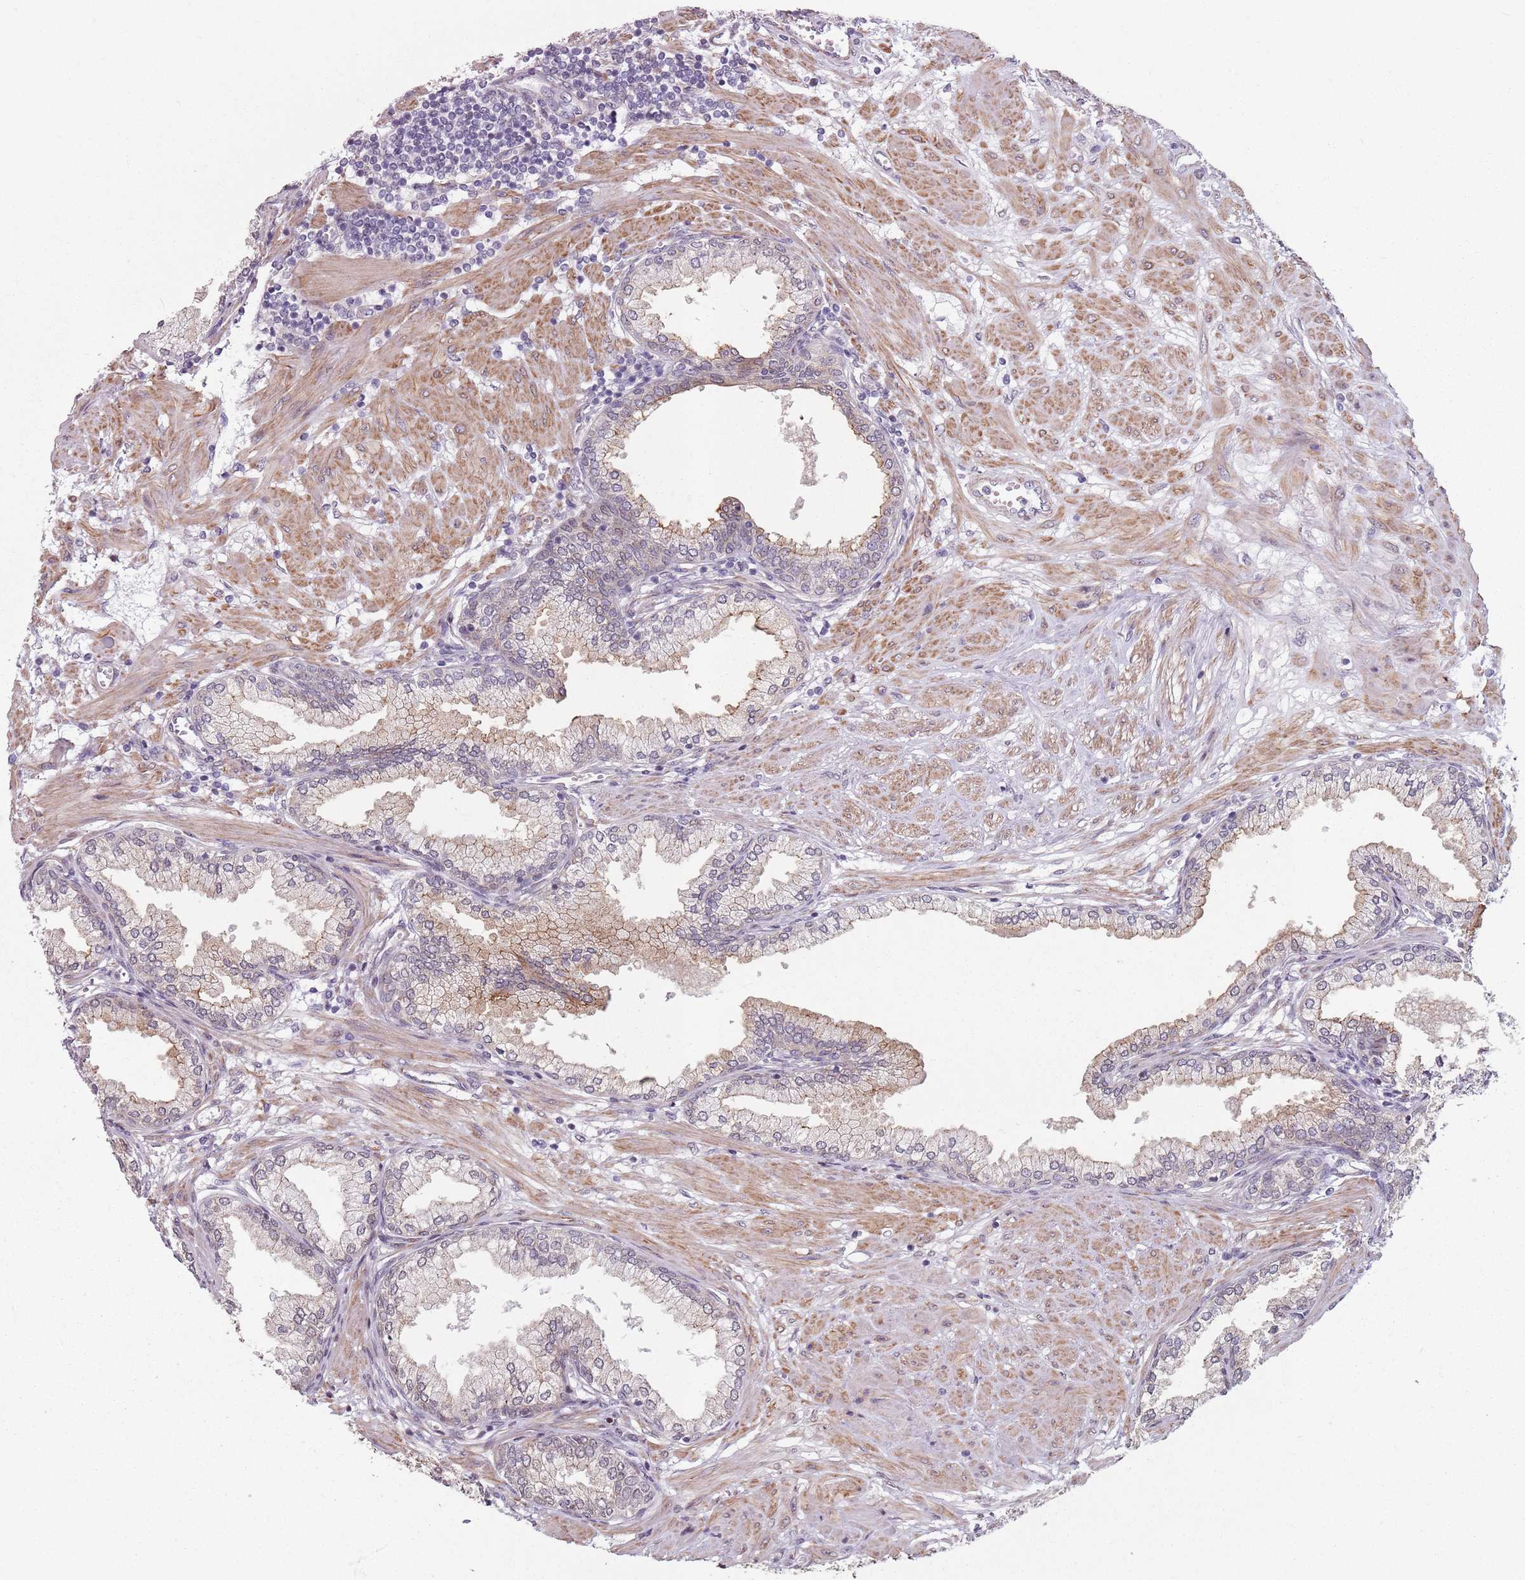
{"staining": {"intensity": "weak", "quantity": "<25%", "location": "cytoplasmic/membranous"}, "tissue": "prostate cancer", "cell_type": "Tumor cells", "image_type": "cancer", "snomed": [{"axis": "morphology", "description": "Adenocarcinoma, High grade"}, {"axis": "topography", "description": "Prostate and seminal vesicle, NOS"}], "caption": "Tumor cells show no significant expression in prostate cancer.", "gene": "TMC4", "patient": {"sex": "male", "age": 64}}